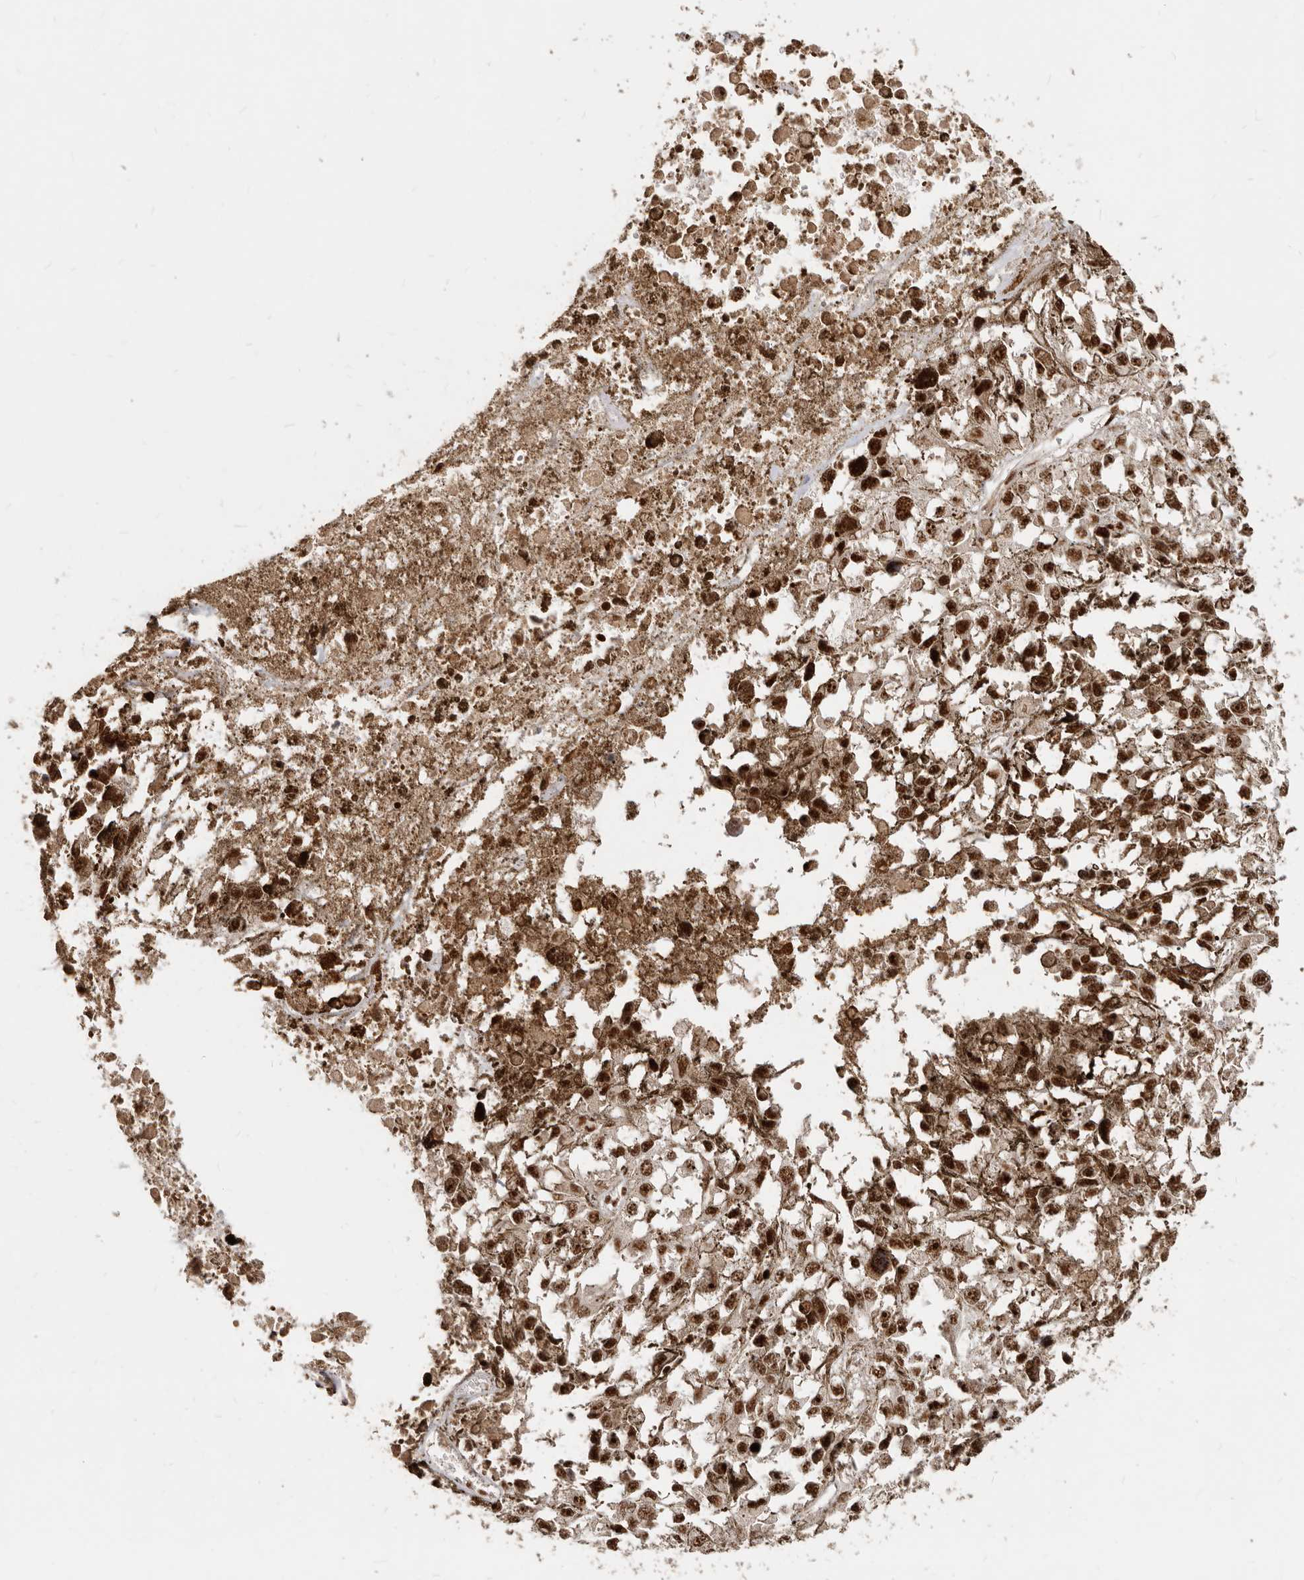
{"staining": {"intensity": "strong", "quantity": ">75%", "location": "nuclear"}, "tissue": "melanoma", "cell_type": "Tumor cells", "image_type": "cancer", "snomed": [{"axis": "morphology", "description": "Malignant melanoma, Metastatic site"}, {"axis": "topography", "description": "Lymph node"}], "caption": "Brown immunohistochemical staining in human malignant melanoma (metastatic site) reveals strong nuclear expression in approximately >75% of tumor cells. (DAB IHC with brightfield microscopy, high magnification).", "gene": "GPBP1L1", "patient": {"sex": "male", "age": 59}}